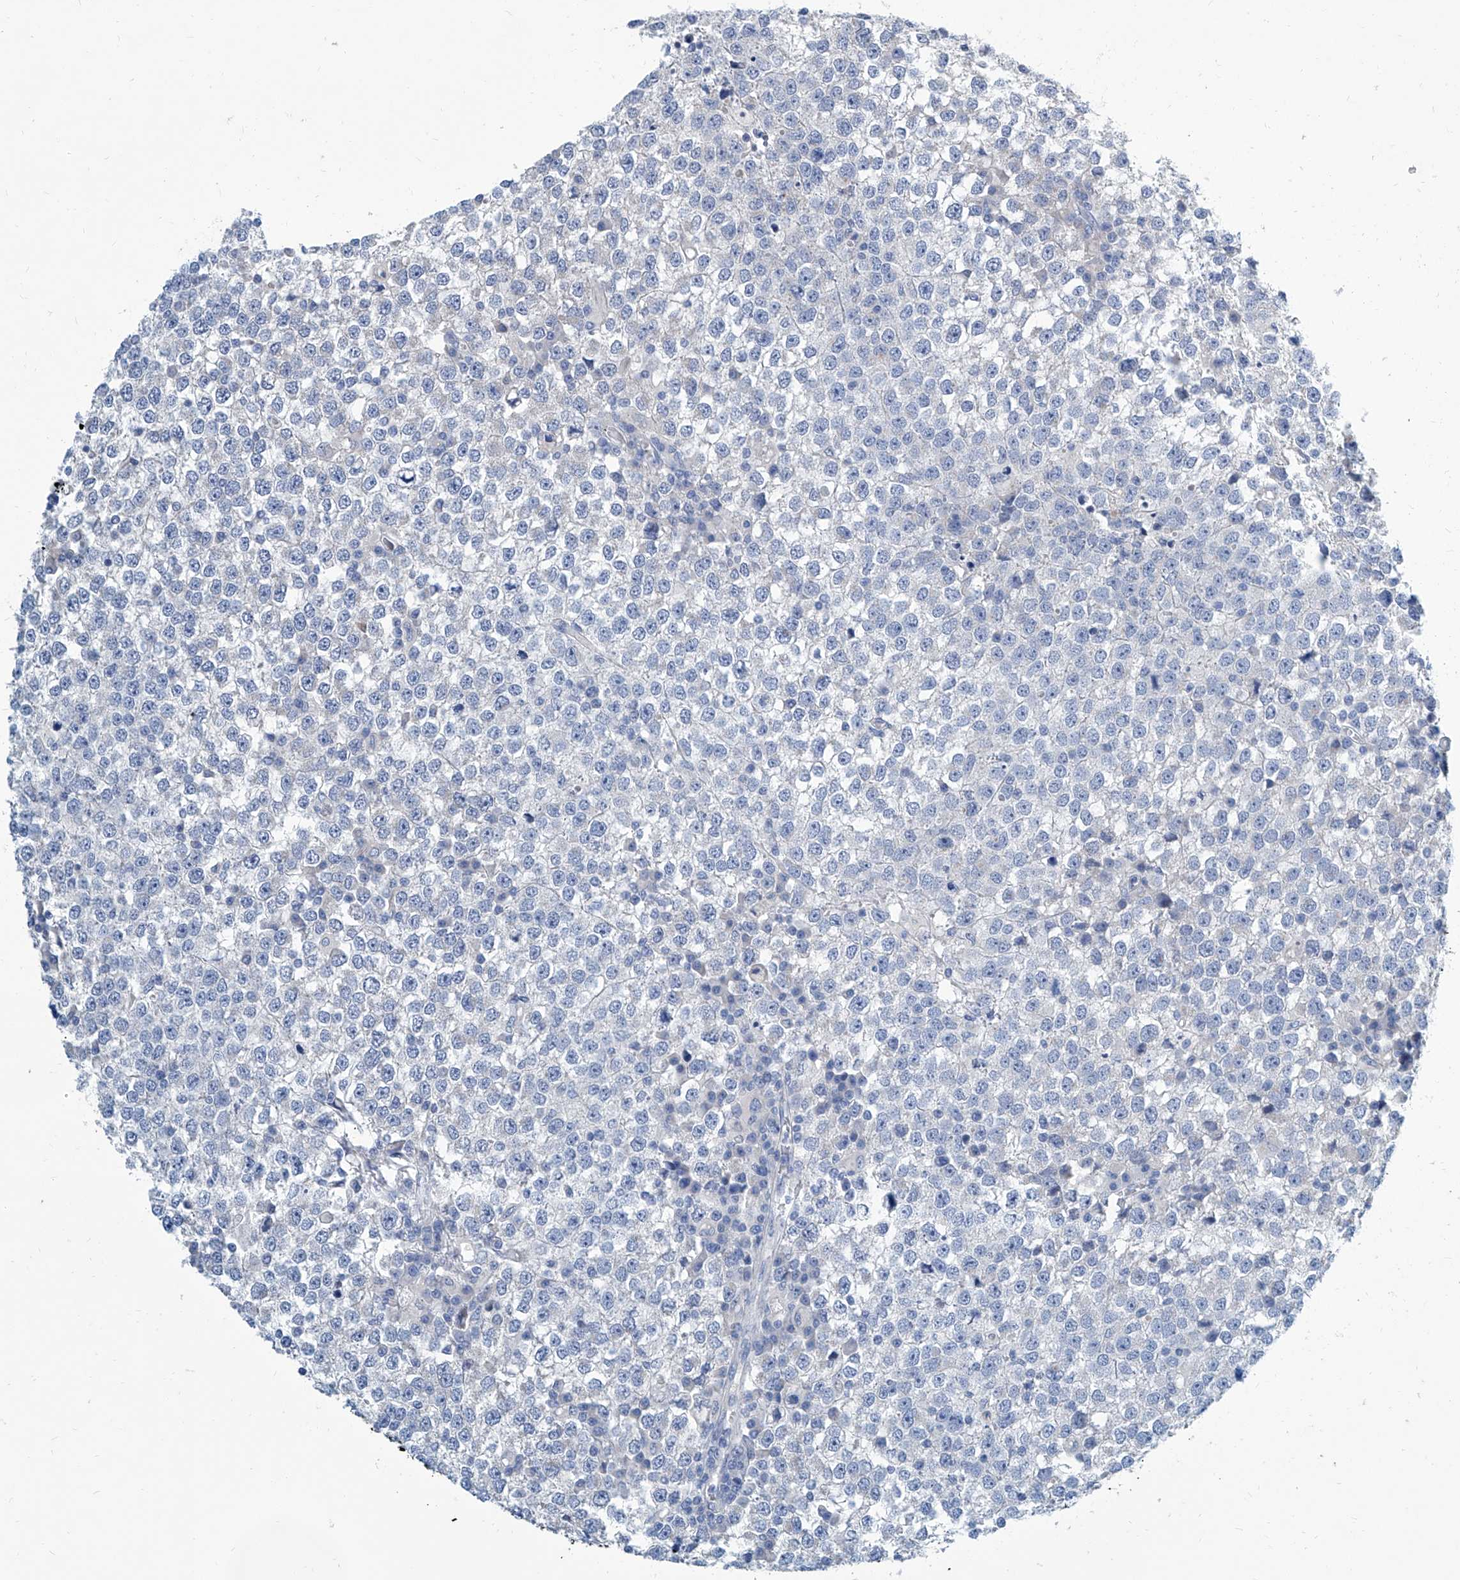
{"staining": {"intensity": "negative", "quantity": "none", "location": "none"}, "tissue": "testis cancer", "cell_type": "Tumor cells", "image_type": "cancer", "snomed": [{"axis": "morphology", "description": "Seminoma, NOS"}, {"axis": "topography", "description": "Testis"}], "caption": "Human testis cancer stained for a protein using immunohistochemistry (IHC) displays no expression in tumor cells.", "gene": "ZNF519", "patient": {"sex": "male", "age": 65}}